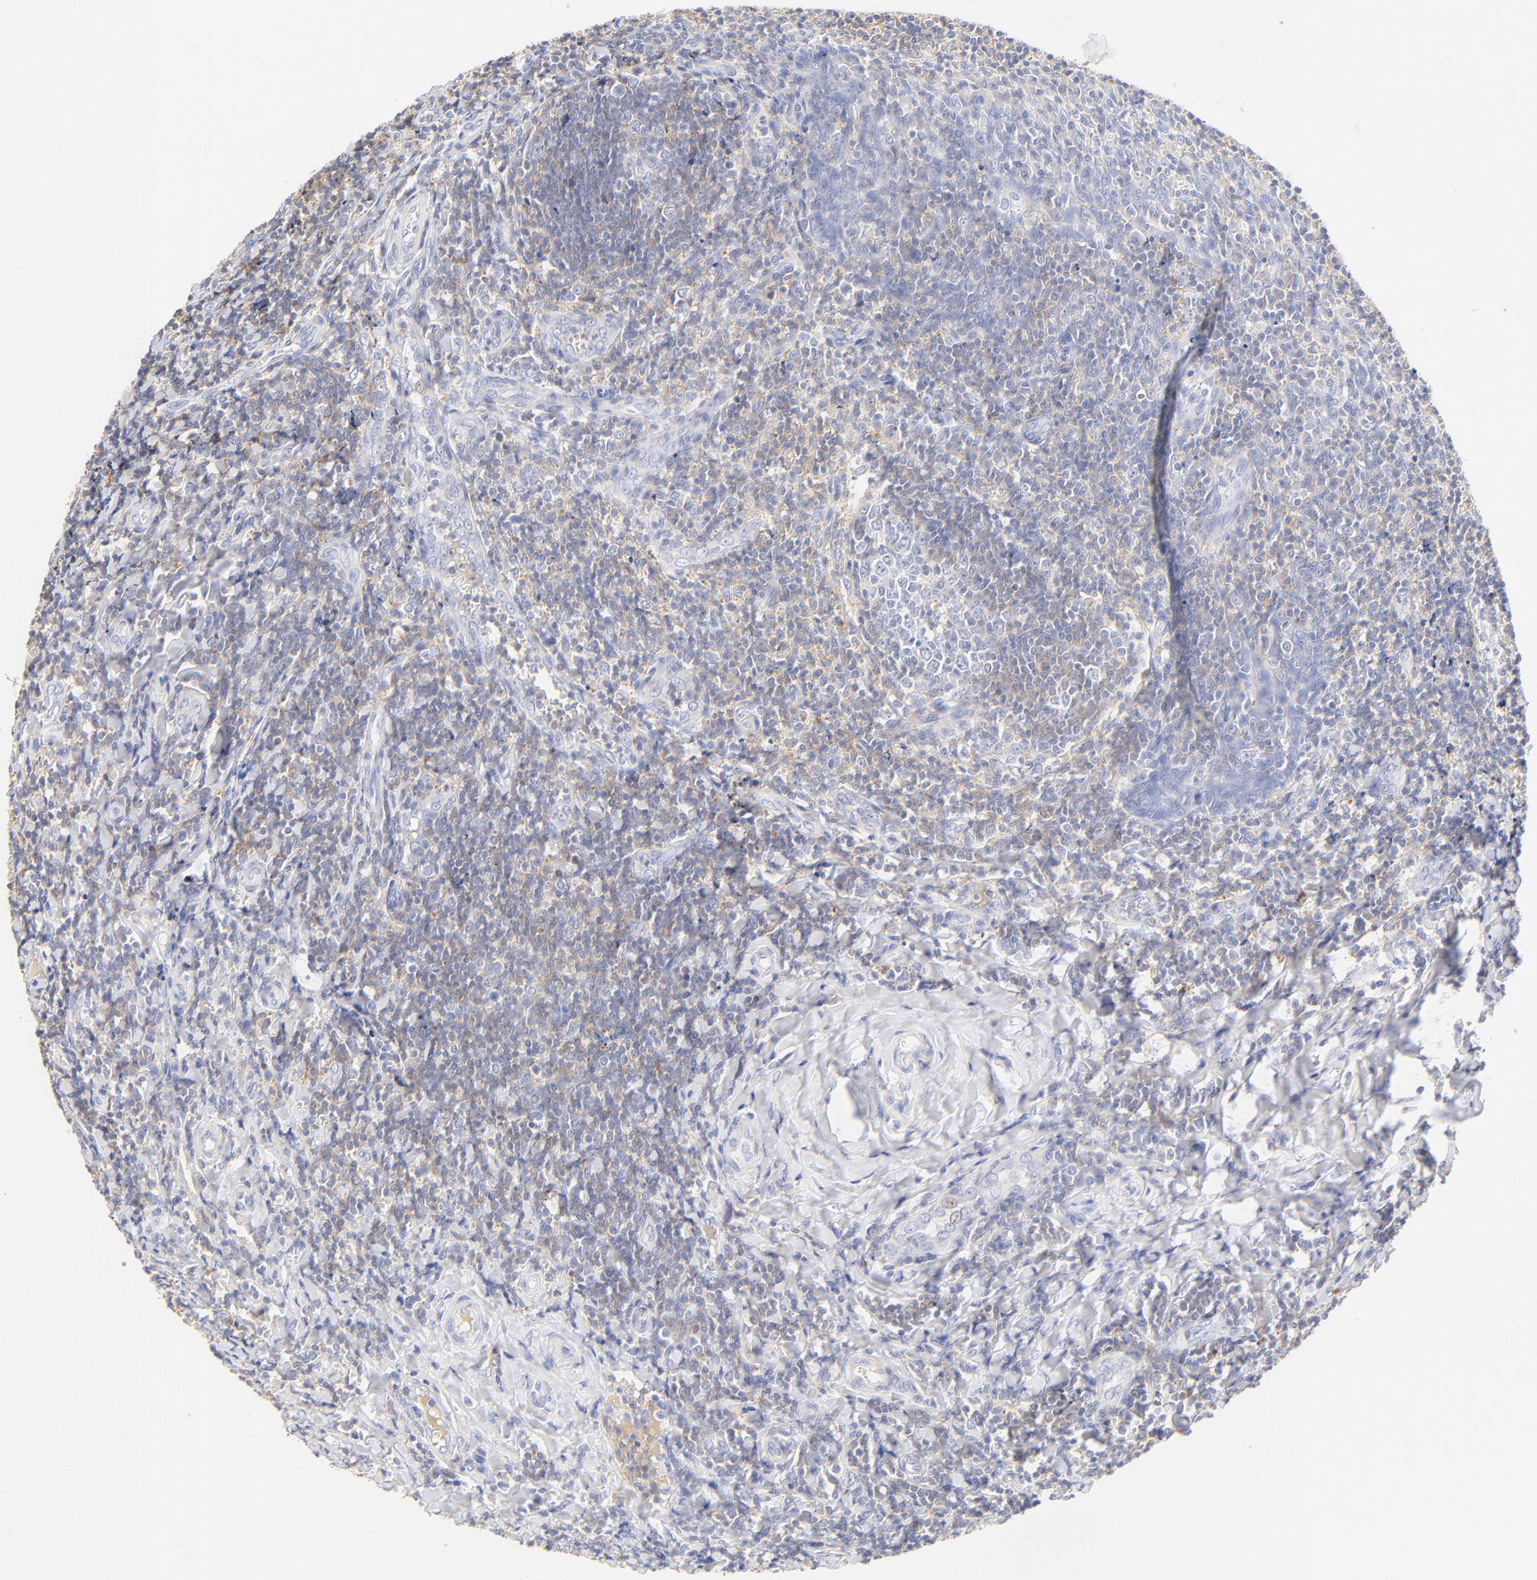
{"staining": {"intensity": "weak", "quantity": "<25%", "location": "cytoplasmic/membranous"}, "tissue": "tonsil", "cell_type": "Germinal center cells", "image_type": "normal", "snomed": [{"axis": "morphology", "description": "Normal tissue, NOS"}, {"axis": "topography", "description": "Tonsil"}], "caption": "This is an IHC histopathology image of unremarkable human tonsil. There is no staining in germinal center cells.", "gene": "MDGA2", "patient": {"sex": "male", "age": 20}}